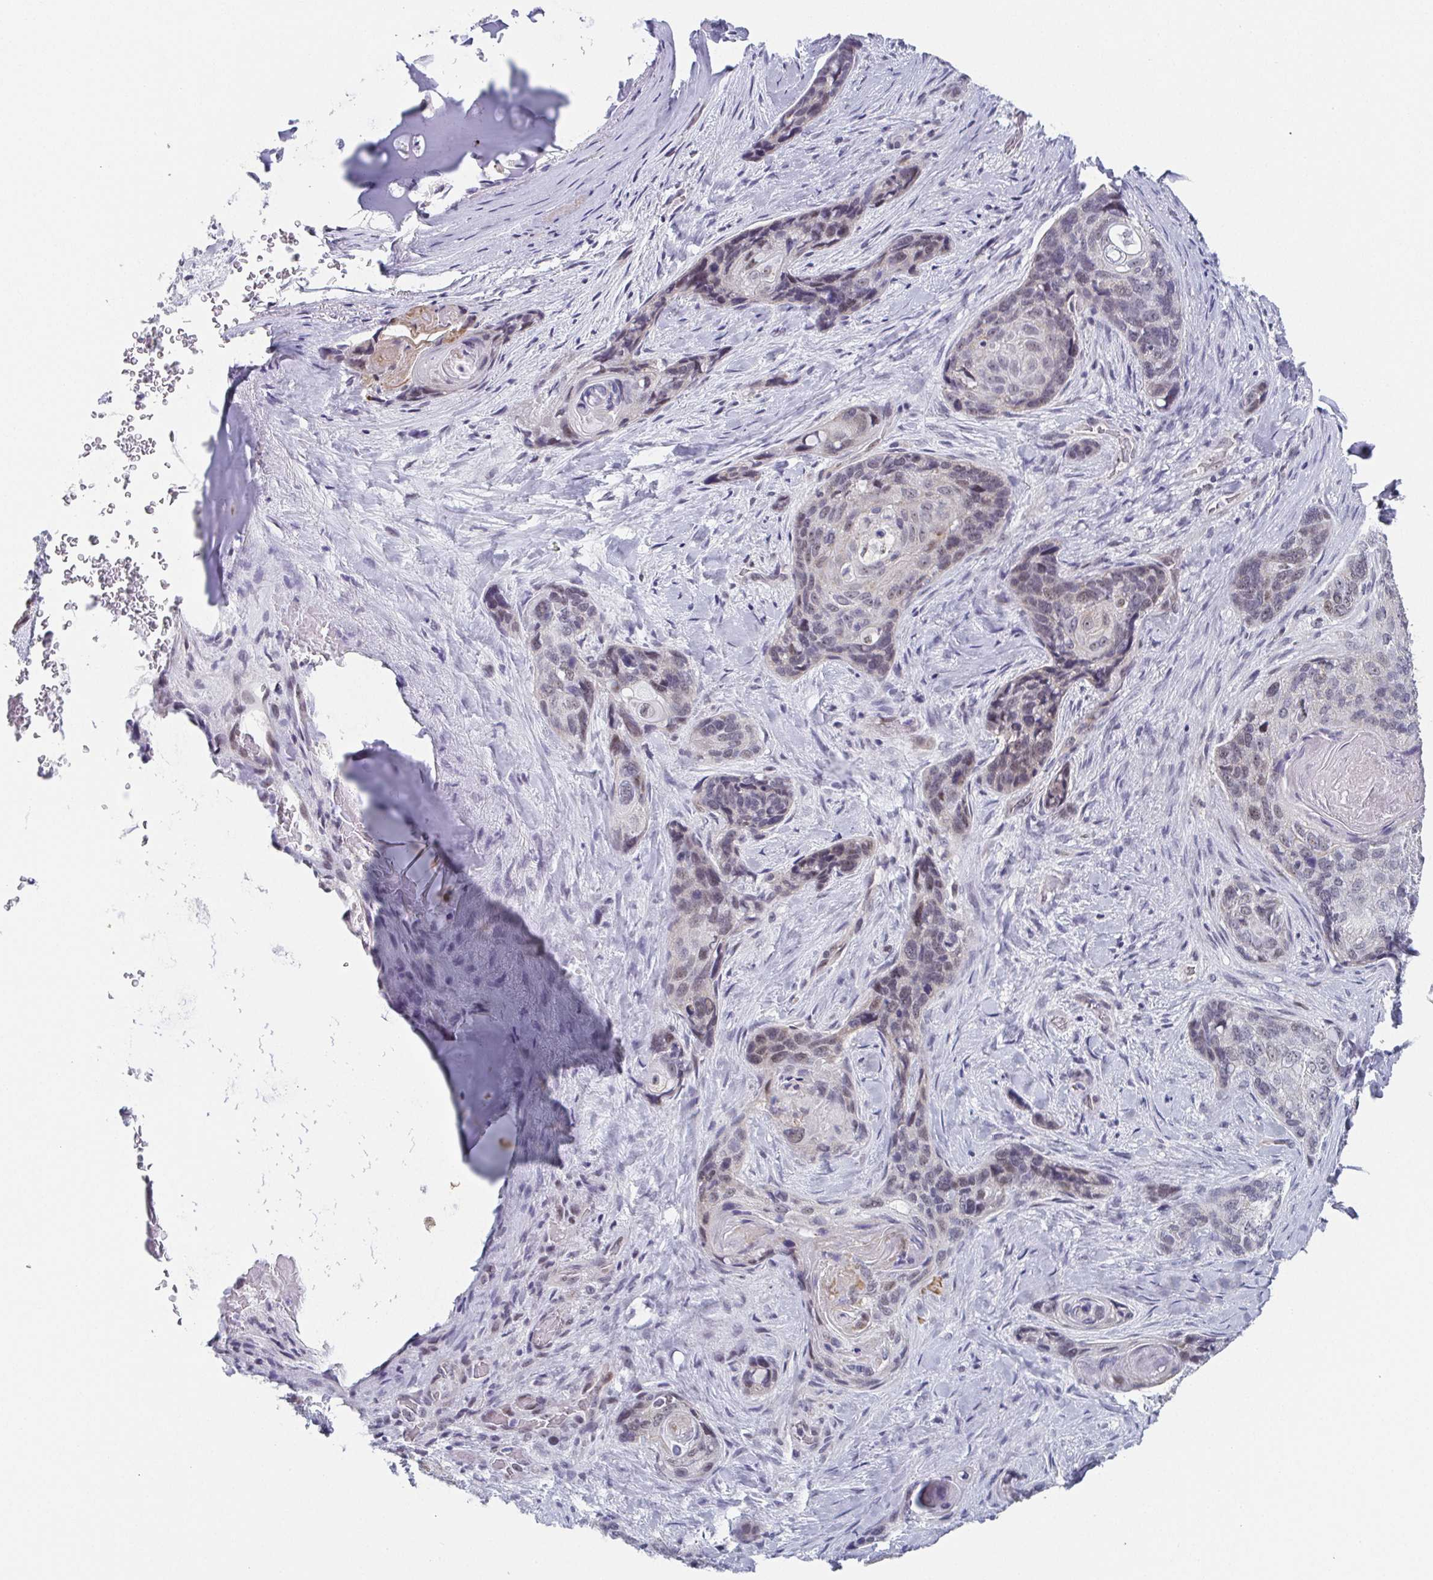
{"staining": {"intensity": "weak", "quantity": "<25%", "location": "nuclear"}, "tissue": "lung cancer", "cell_type": "Tumor cells", "image_type": "cancer", "snomed": [{"axis": "morphology", "description": "Squamous cell carcinoma, NOS"}, {"axis": "morphology", "description": "Squamous cell carcinoma, metastatic, NOS"}, {"axis": "topography", "description": "Lymph node"}, {"axis": "topography", "description": "Lung"}], "caption": "An IHC micrograph of lung cancer (squamous cell carcinoma) is shown. There is no staining in tumor cells of lung cancer (squamous cell carcinoma).", "gene": "EXOSC7", "patient": {"sex": "male", "age": 41}}